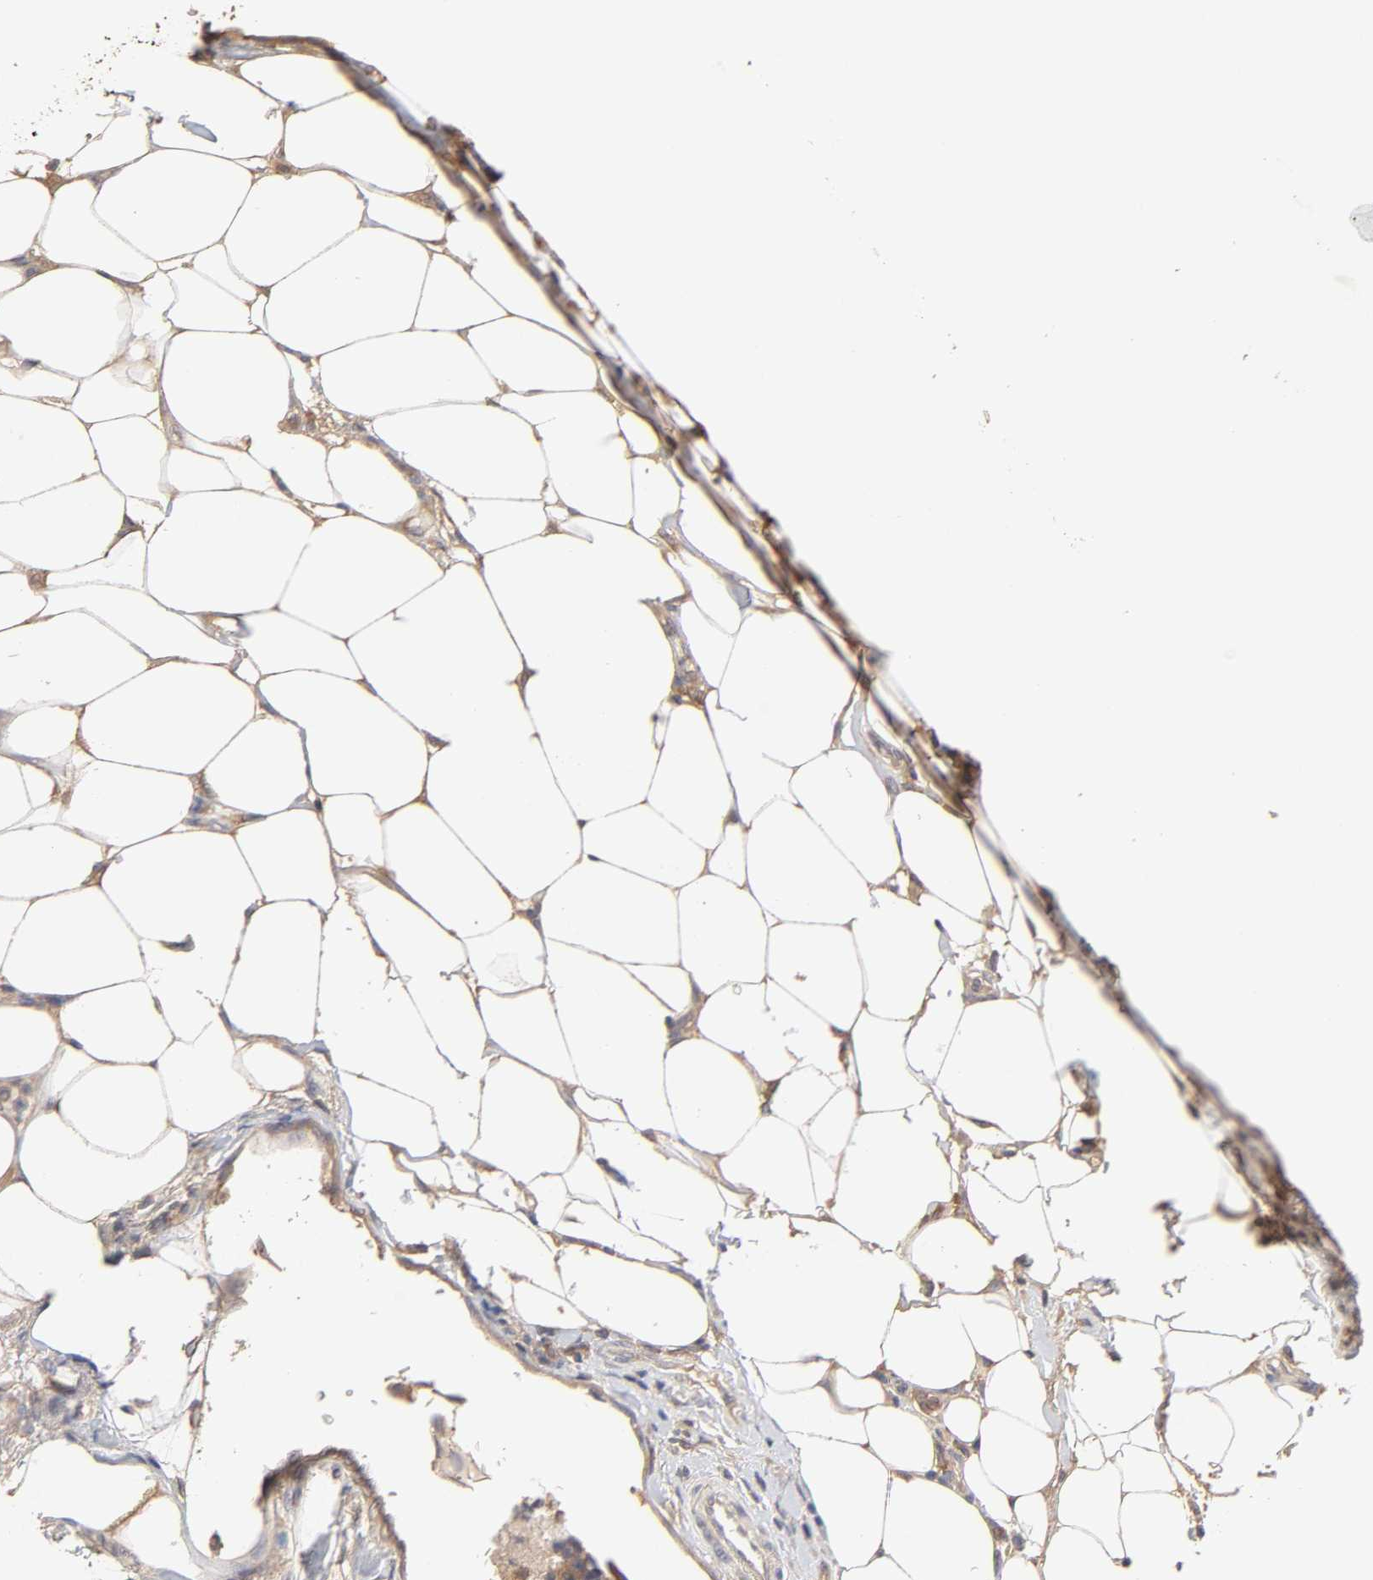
{"staining": {"intensity": "moderate", "quantity": ">75%", "location": "cytoplasmic/membranous"}, "tissue": "colorectal cancer", "cell_type": "Tumor cells", "image_type": "cancer", "snomed": [{"axis": "morphology", "description": "Adenocarcinoma, NOS"}, {"axis": "topography", "description": "Colon"}], "caption": "Brown immunohistochemical staining in human adenocarcinoma (colorectal) exhibits moderate cytoplasmic/membranous staining in approximately >75% of tumor cells.", "gene": "AP1G2", "patient": {"sex": "female", "age": 86}}